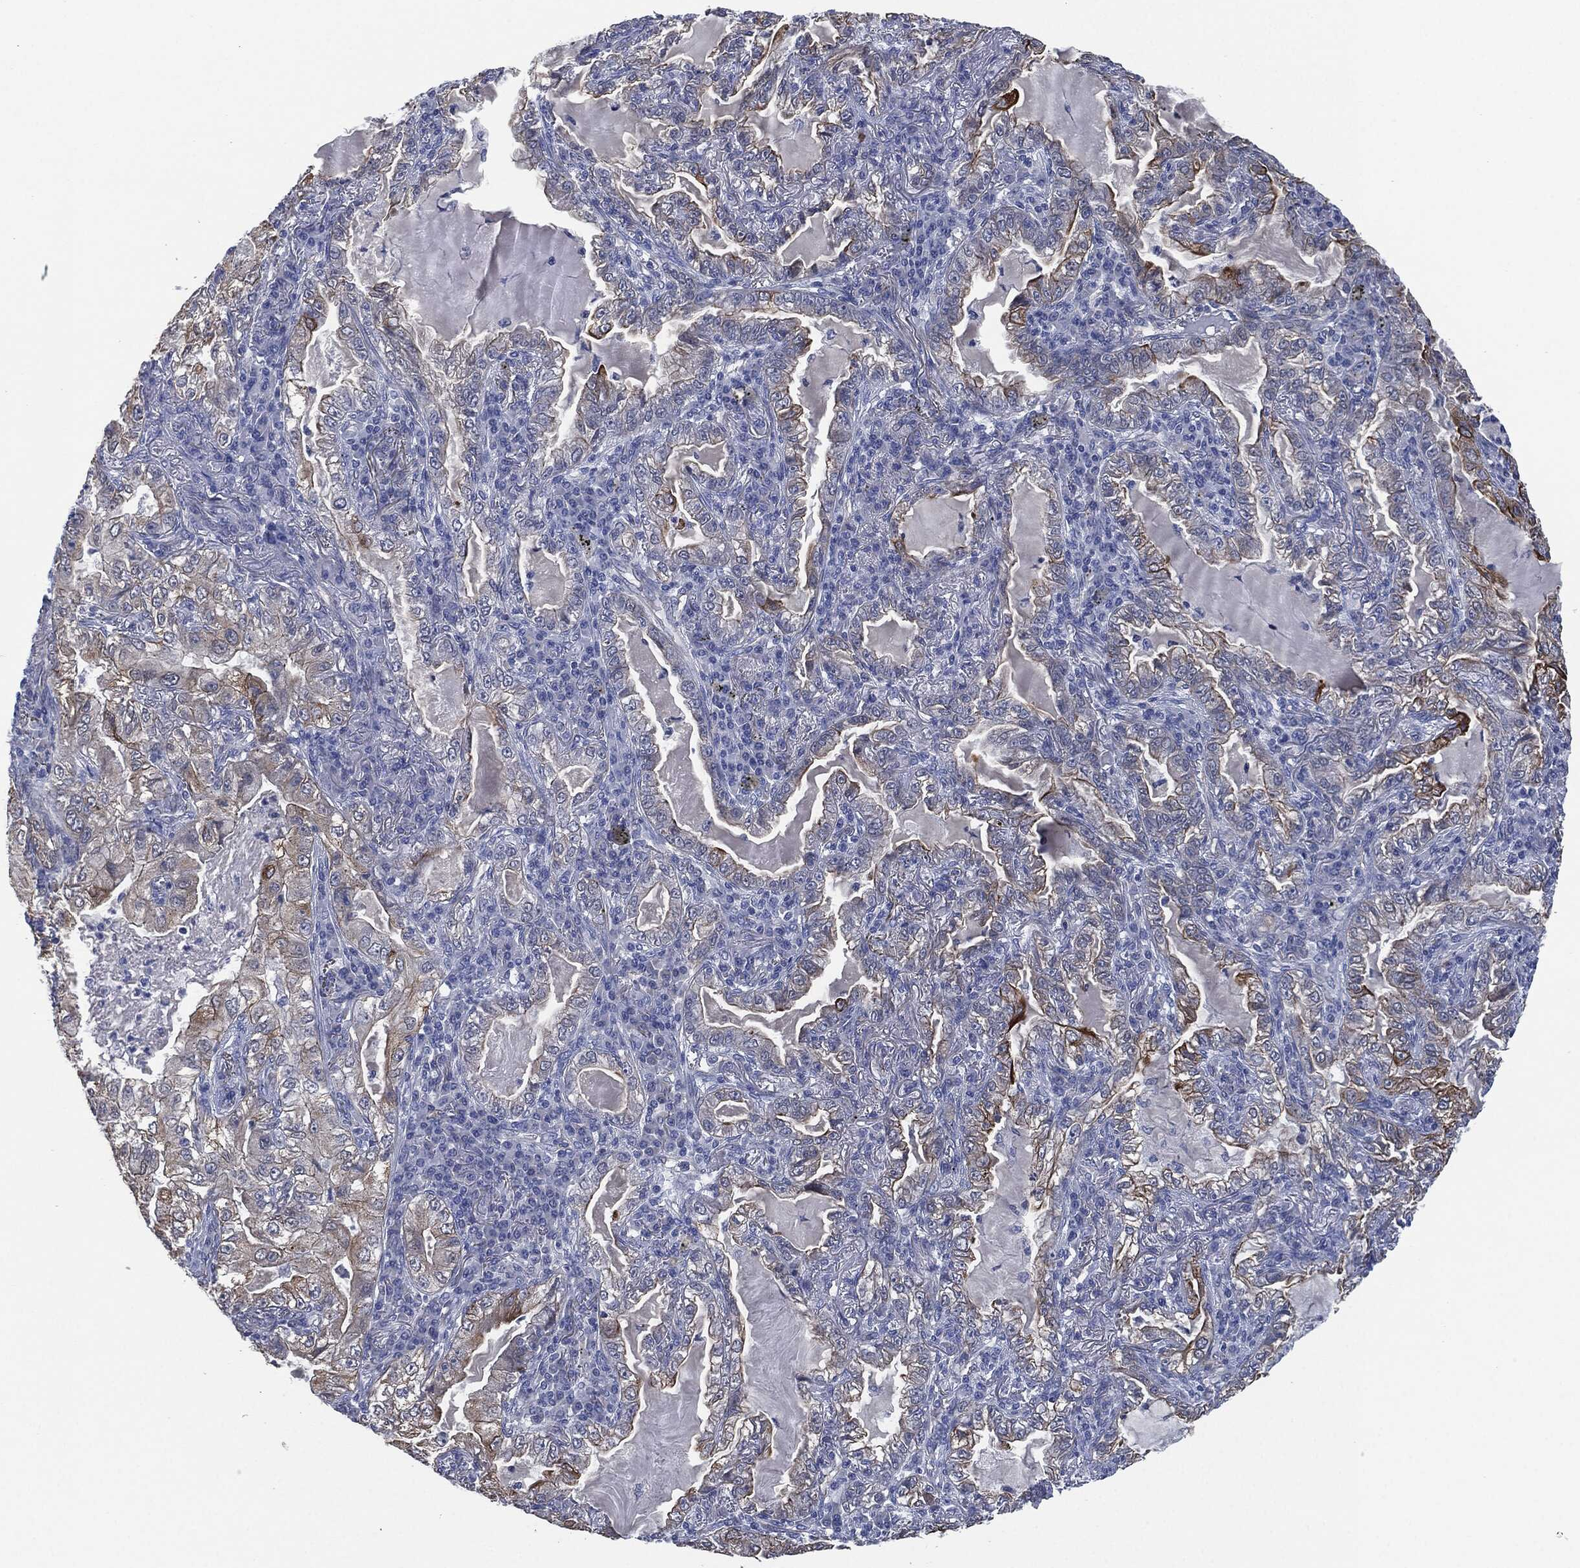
{"staining": {"intensity": "moderate", "quantity": "<25%", "location": "cytoplasmic/membranous"}, "tissue": "lung cancer", "cell_type": "Tumor cells", "image_type": "cancer", "snomed": [{"axis": "morphology", "description": "Adenocarcinoma, NOS"}, {"axis": "topography", "description": "Lung"}], "caption": "High-magnification brightfield microscopy of lung cancer stained with DAB (brown) and counterstained with hematoxylin (blue). tumor cells exhibit moderate cytoplasmic/membranous staining is present in approximately<25% of cells. (Stains: DAB (3,3'-diaminobenzidine) in brown, nuclei in blue, Microscopy: brightfield microscopy at high magnification).", "gene": "SHROOM2", "patient": {"sex": "female", "age": 73}}